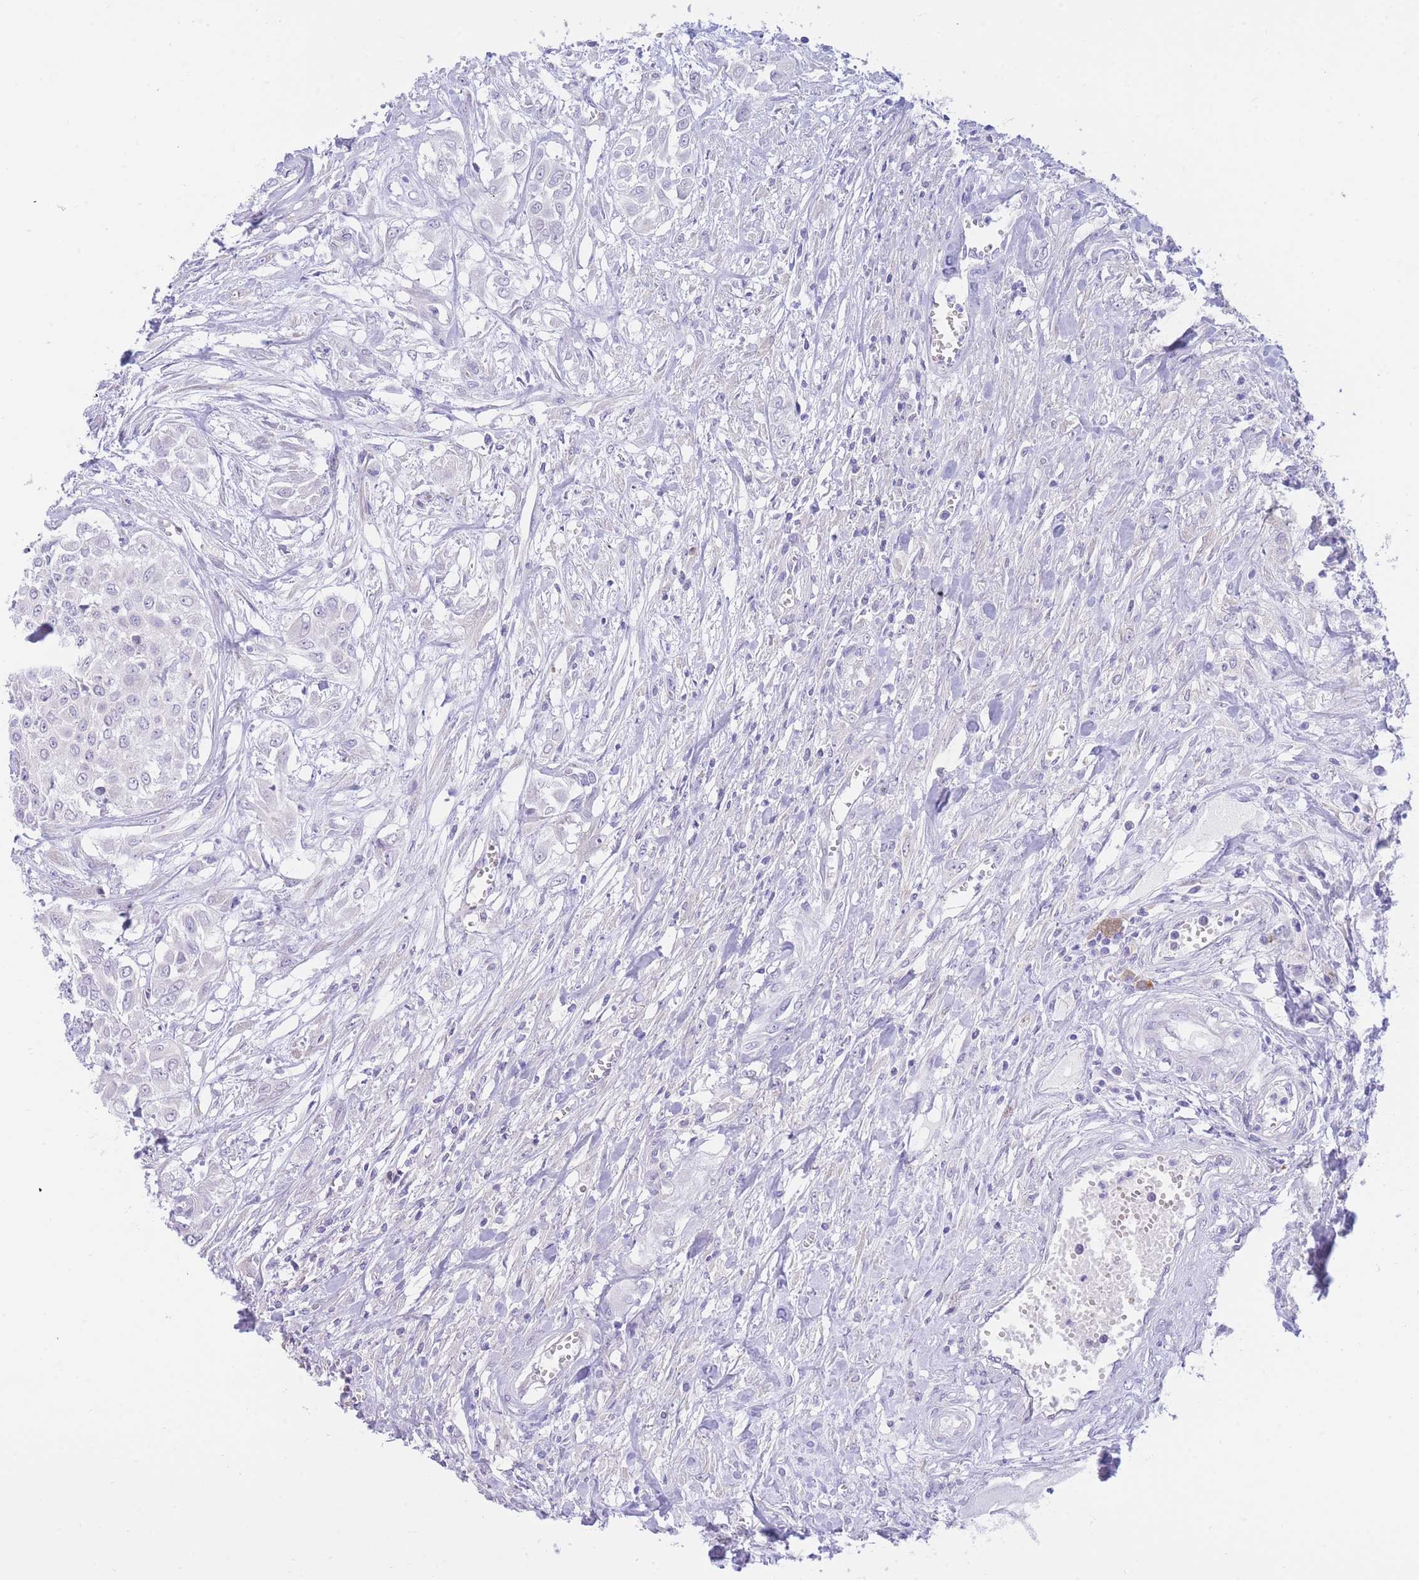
{"staining": {"intensity": "negative", "quantity": "none", "location": "none"}, "tissue": "urothelial cancer", "cell_type": "Tumor cells", "image_type": "cancer", "snomed": [{"axis": "morphology", "description": "Urothelial carcinoma, High grade"}, {"axis": "topography", "description": "Urinary bladder"}], "caption": "A high-resolution micrograph shows IHC staining of urothelial cancer, which displays no significant staining in tumor cells.", "gene": "SSUH2", "patient": {"sex": "male", "age": 57}}